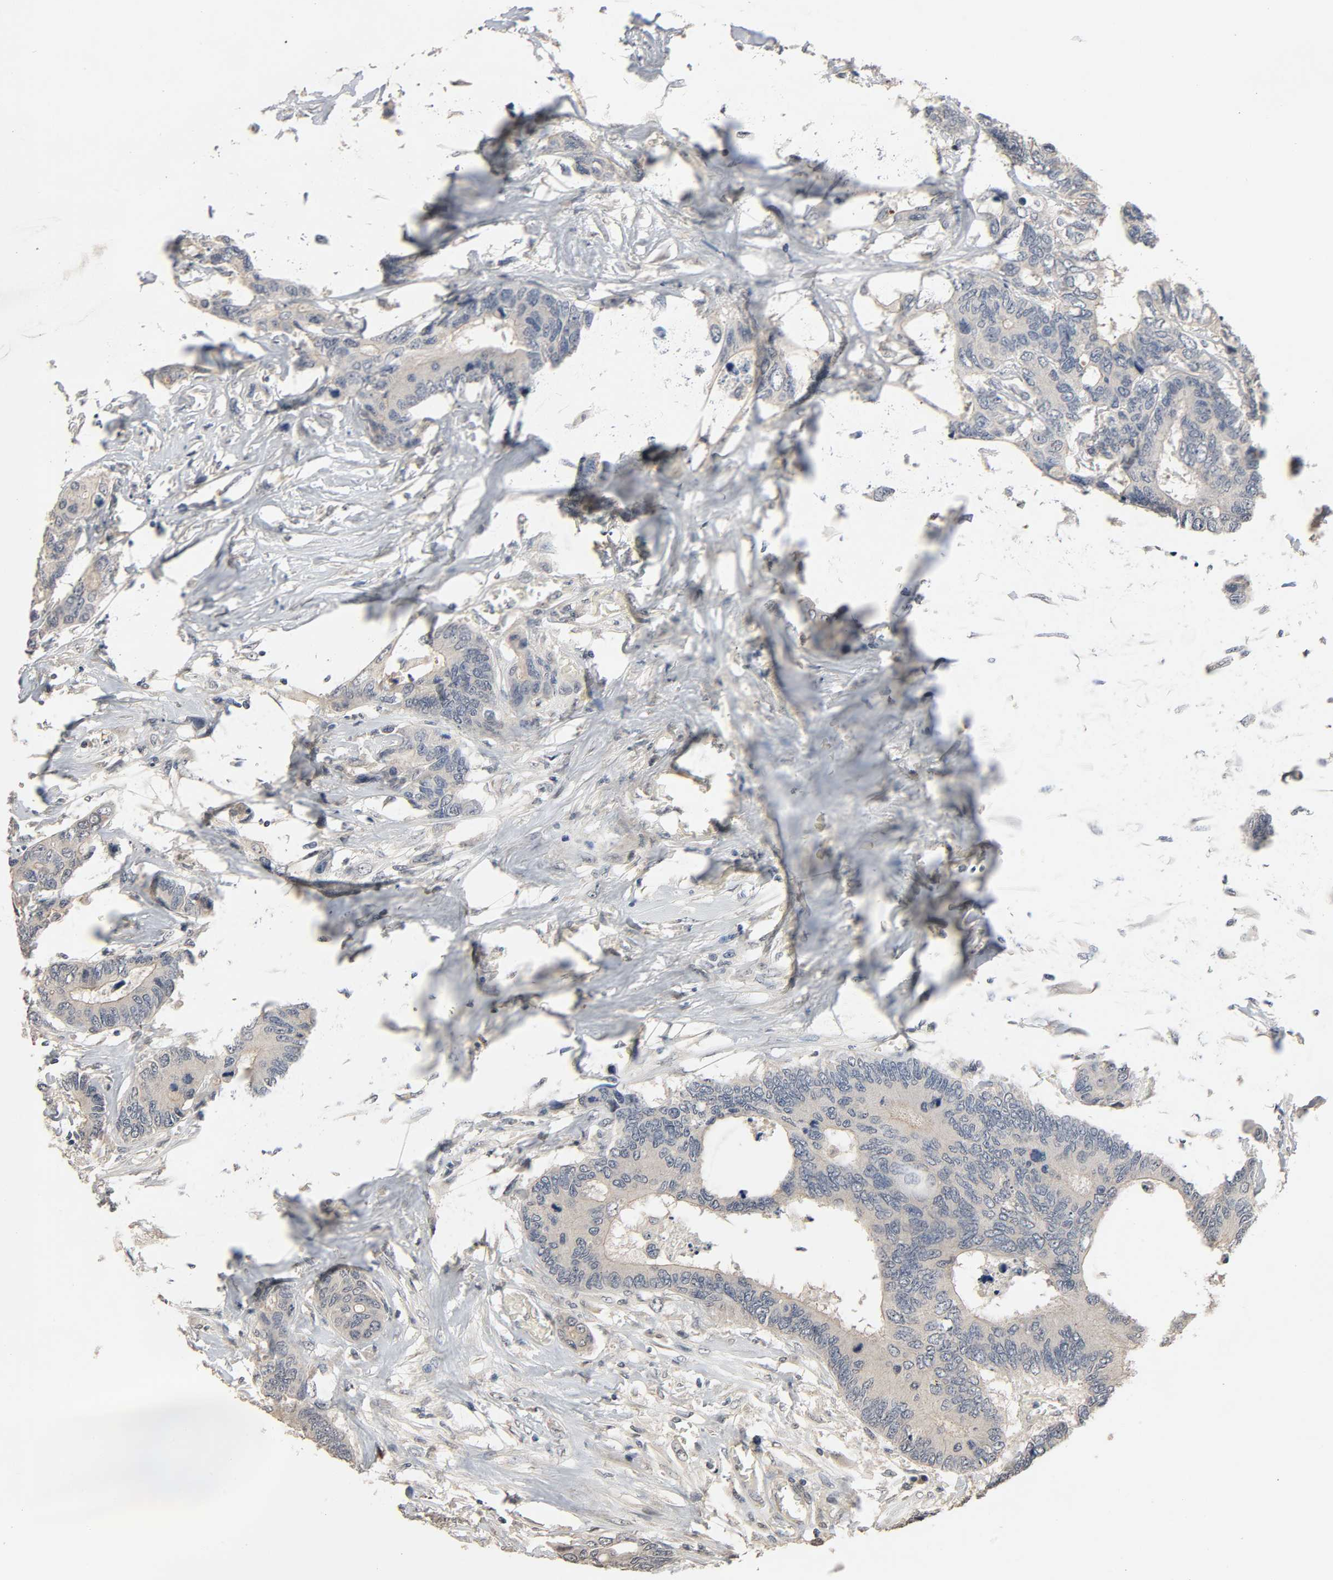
{"staining": {"intensity": "negative", "quantity": "none", "location": "none"}, "tissue": "colorectal cancer", "cell_type": "Tumor cells", "image_type": "cancer", "snomed": [{"axis": "morphology", "description": "Adenocarcinoma, NOS"}, {"axis": "topography", "description": "Rectum"}], "caption": "Colorectal cancer was stained to show a protein in brown. There is no significant positivity in tumor cells. (DAB immunohistochemistry visualized using brightfield microscopy, high magnification).", "gene": "MAGEA8", "patient": {"sex": "male", "age": 55}}